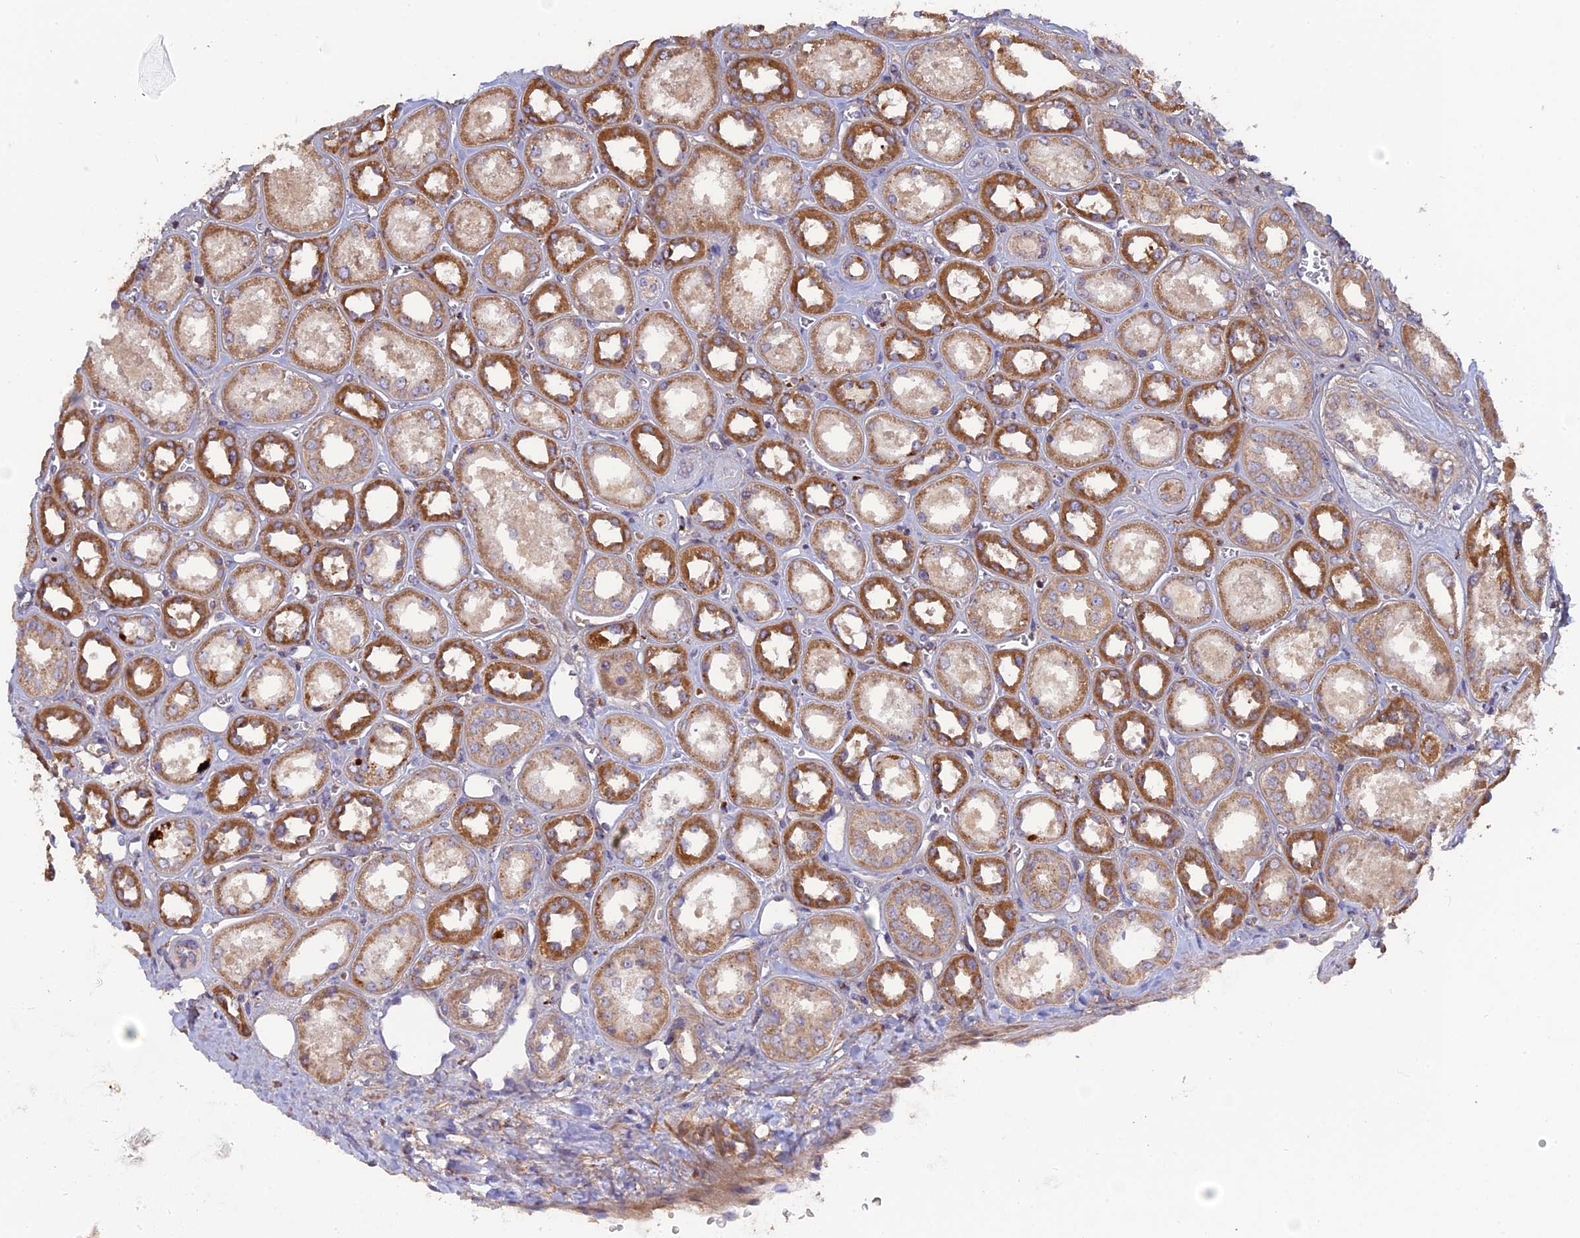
{"staining": {"intensity": "negative", "quantity": "none", "location": "none"}, "tissue": "kidney", "cell_type": "Cells in glomeruli", "image_type": "normal", "snomed": [{"axis": "morphology", "description": "Normal tissue, NOS"}, {"axis": "morphology", "description": "Adenocarcinoma, NOS"}, {"axis": "topography", "description": "Kidney"}], "caption": "DAB immunohistochemical staining of benign kidney demonstrates no significant staining in cells in glomeruli.", "gene": "RPIA", "patient": {"sex": "female", "age": 68}}